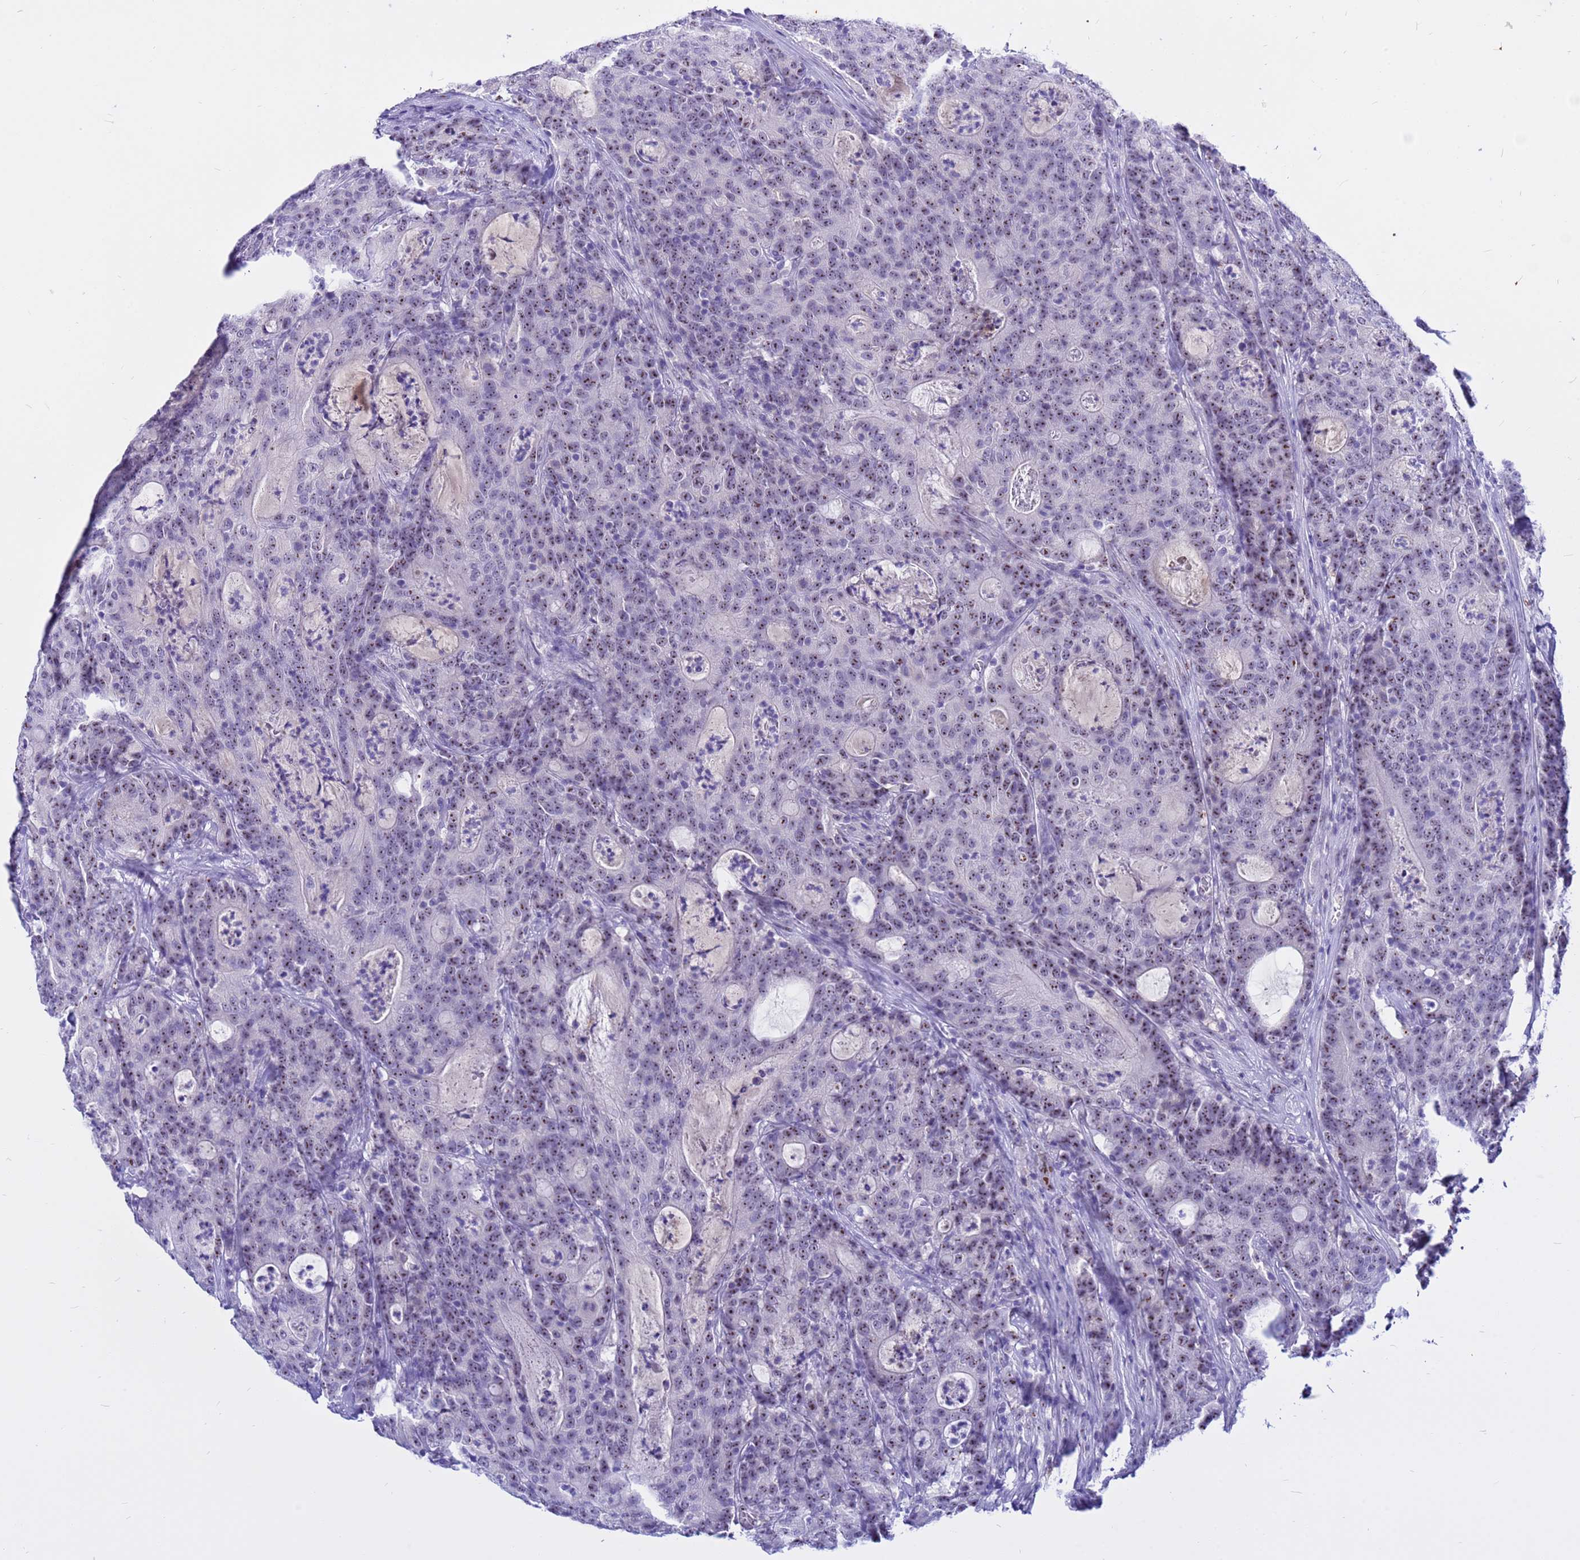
{"staining": {"intensity": "moderate", "quantity": "25%-75%", "location": "nuclear"}, "tissue": "colorectal cancer", "cell_type": "Tumor cells", "image_type": "cancer", "snomed": [{"axis": "morphology", "description": "Adenocarcinoma, NOS"}, {"axis": "topography", "description": "Colon"}], "caption": "IHC of colorectal cancer displays medium levels of moderate nuclear positivity in approximately 25%-75% of tumor cells.", "gene": "DMRTC2", "patient": {"sex": "male", "age": 83}}